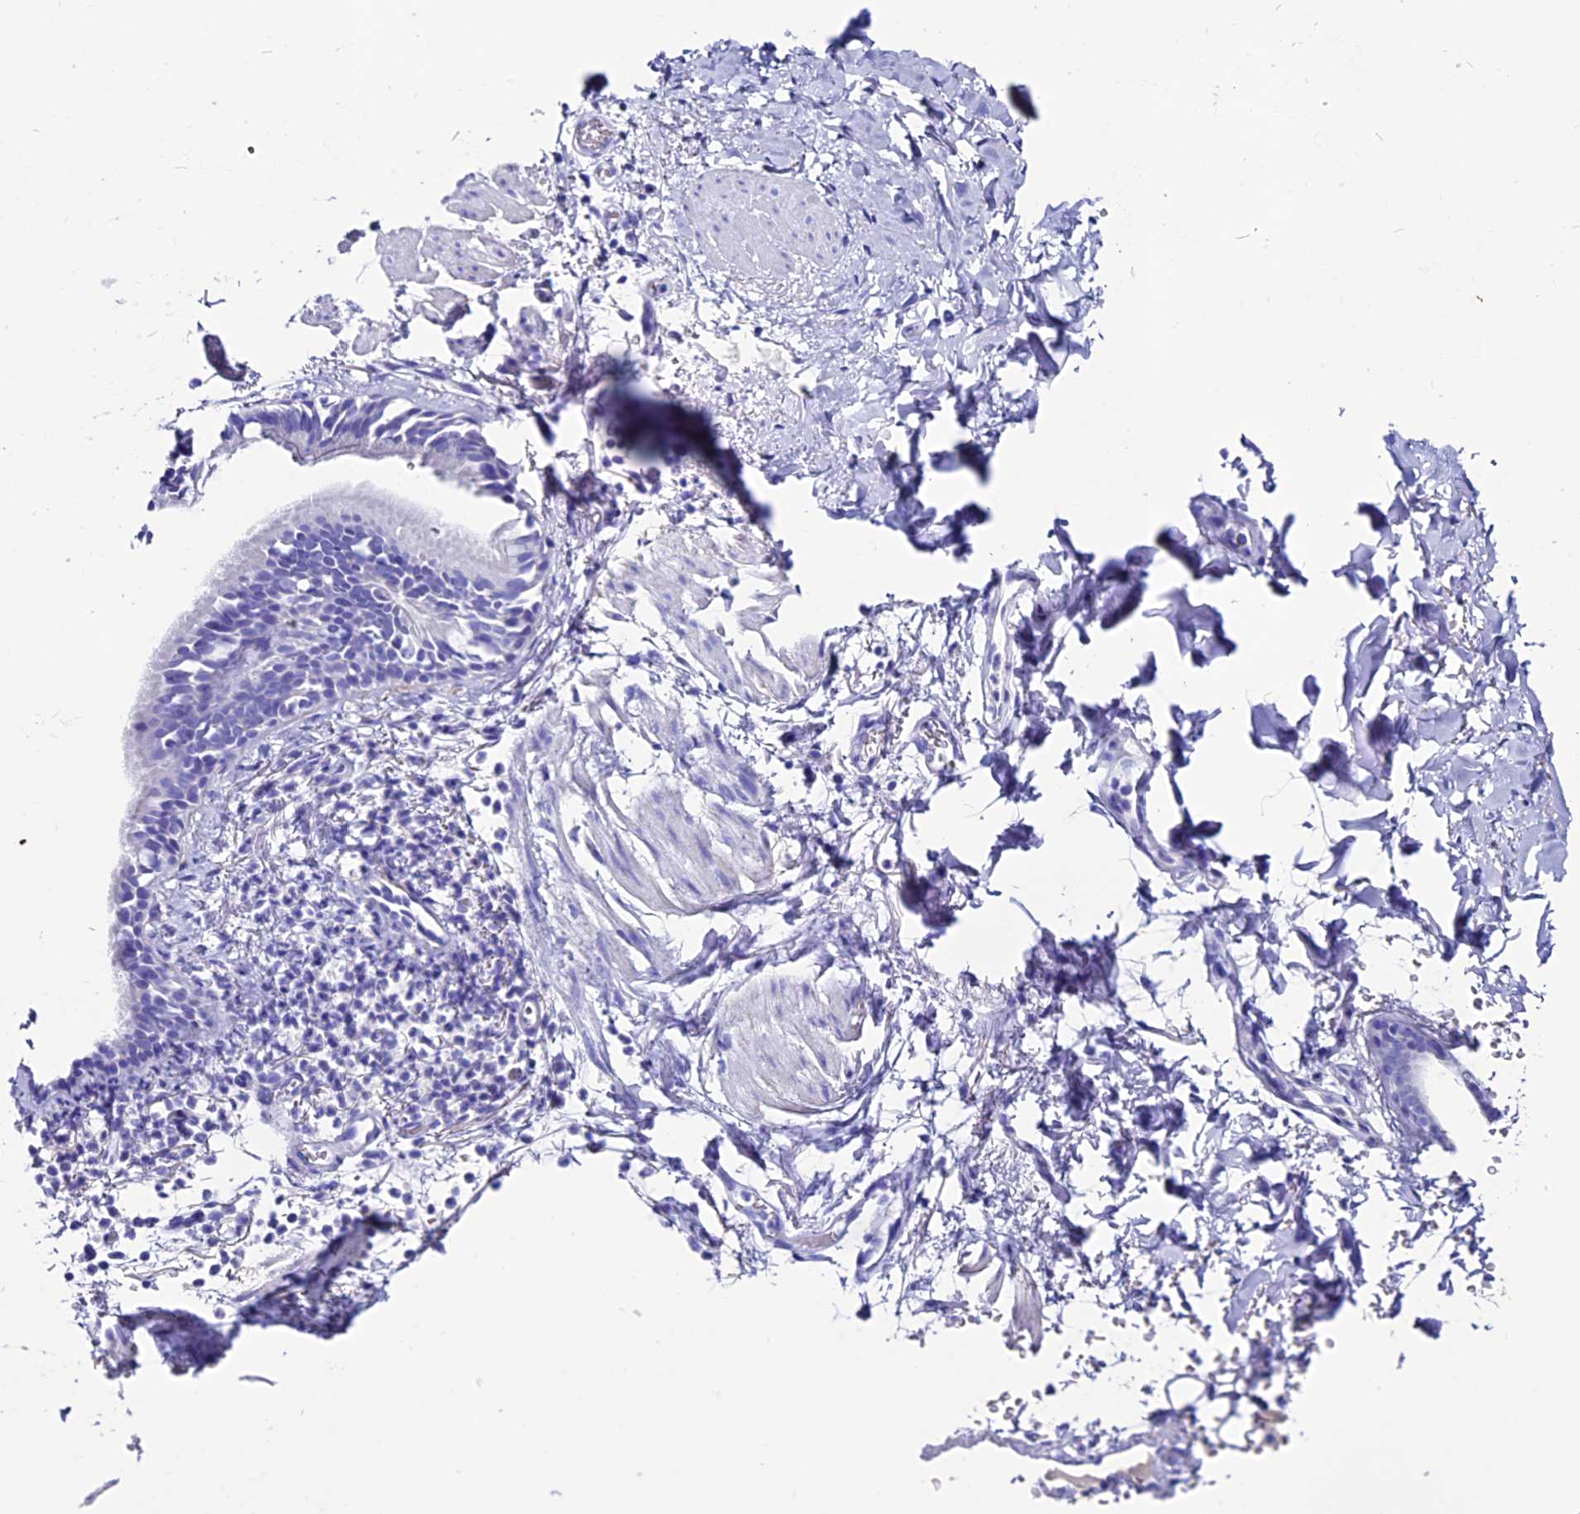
{"staining": {"intensity": "negative", "quantity": "none", "location": "none"}, "tissue": "adipose tissue", "cell_type": "Adipocytes", "image_type": "normal", "snomed": [{"axis": "morphology", "description": "Normal tissue, NOS"}, {"axis": "topography", "description": "Lymph node"}, {"axis": "topography", "description": "Bronchus"}], "caption": "Immunohistochemistry (IHC) of unremarkable adipose tissue shows no staining in adipocytes. (DAB (3,3'-diaminobenzidine) IHC visualized using brightfield microscopy, high magnification).", "gene": "ANKRD29", "patient": {"sex": "male", "age": 63}}